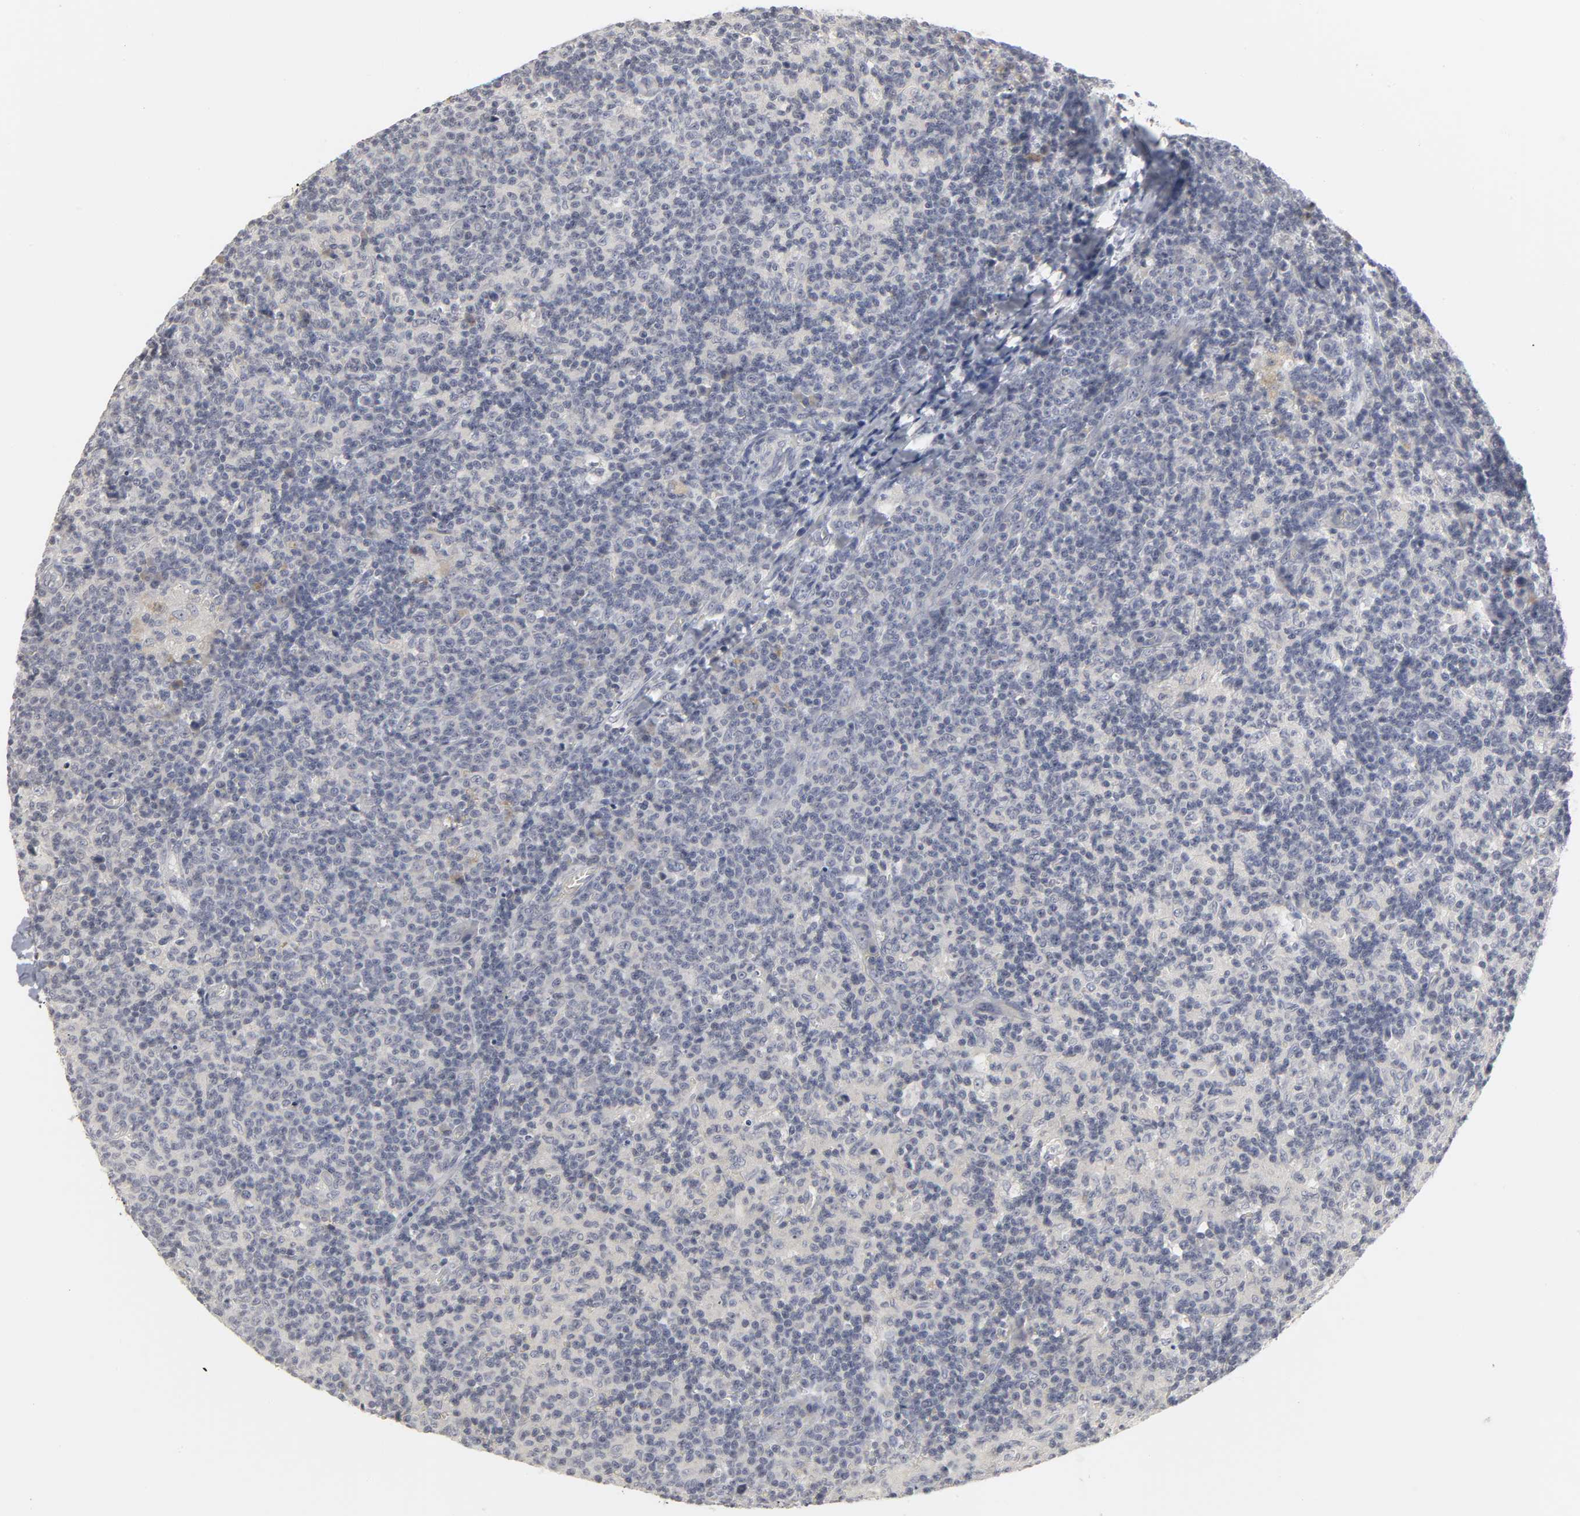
{"staining": {"intensity": "negative", "quantity": "none", "location": "none"}, "tissue": "lymph node", "cell_type": "Germinal center cells", "image_type": "normal", "snomed": [{"axis": "morphology", "description": "Normal tissue, NOS"}, {"axis": "morphology", "description": "Inflammation, NOS"}, {"axis": "topography", "description": "Lymph node"}], "caption": "A histopathology image of lymph node stained for a protein demonstrates no brown staining in germinal center cells.", "gene": "TCAP", "patient": {"sex": "male", "age": 55}}